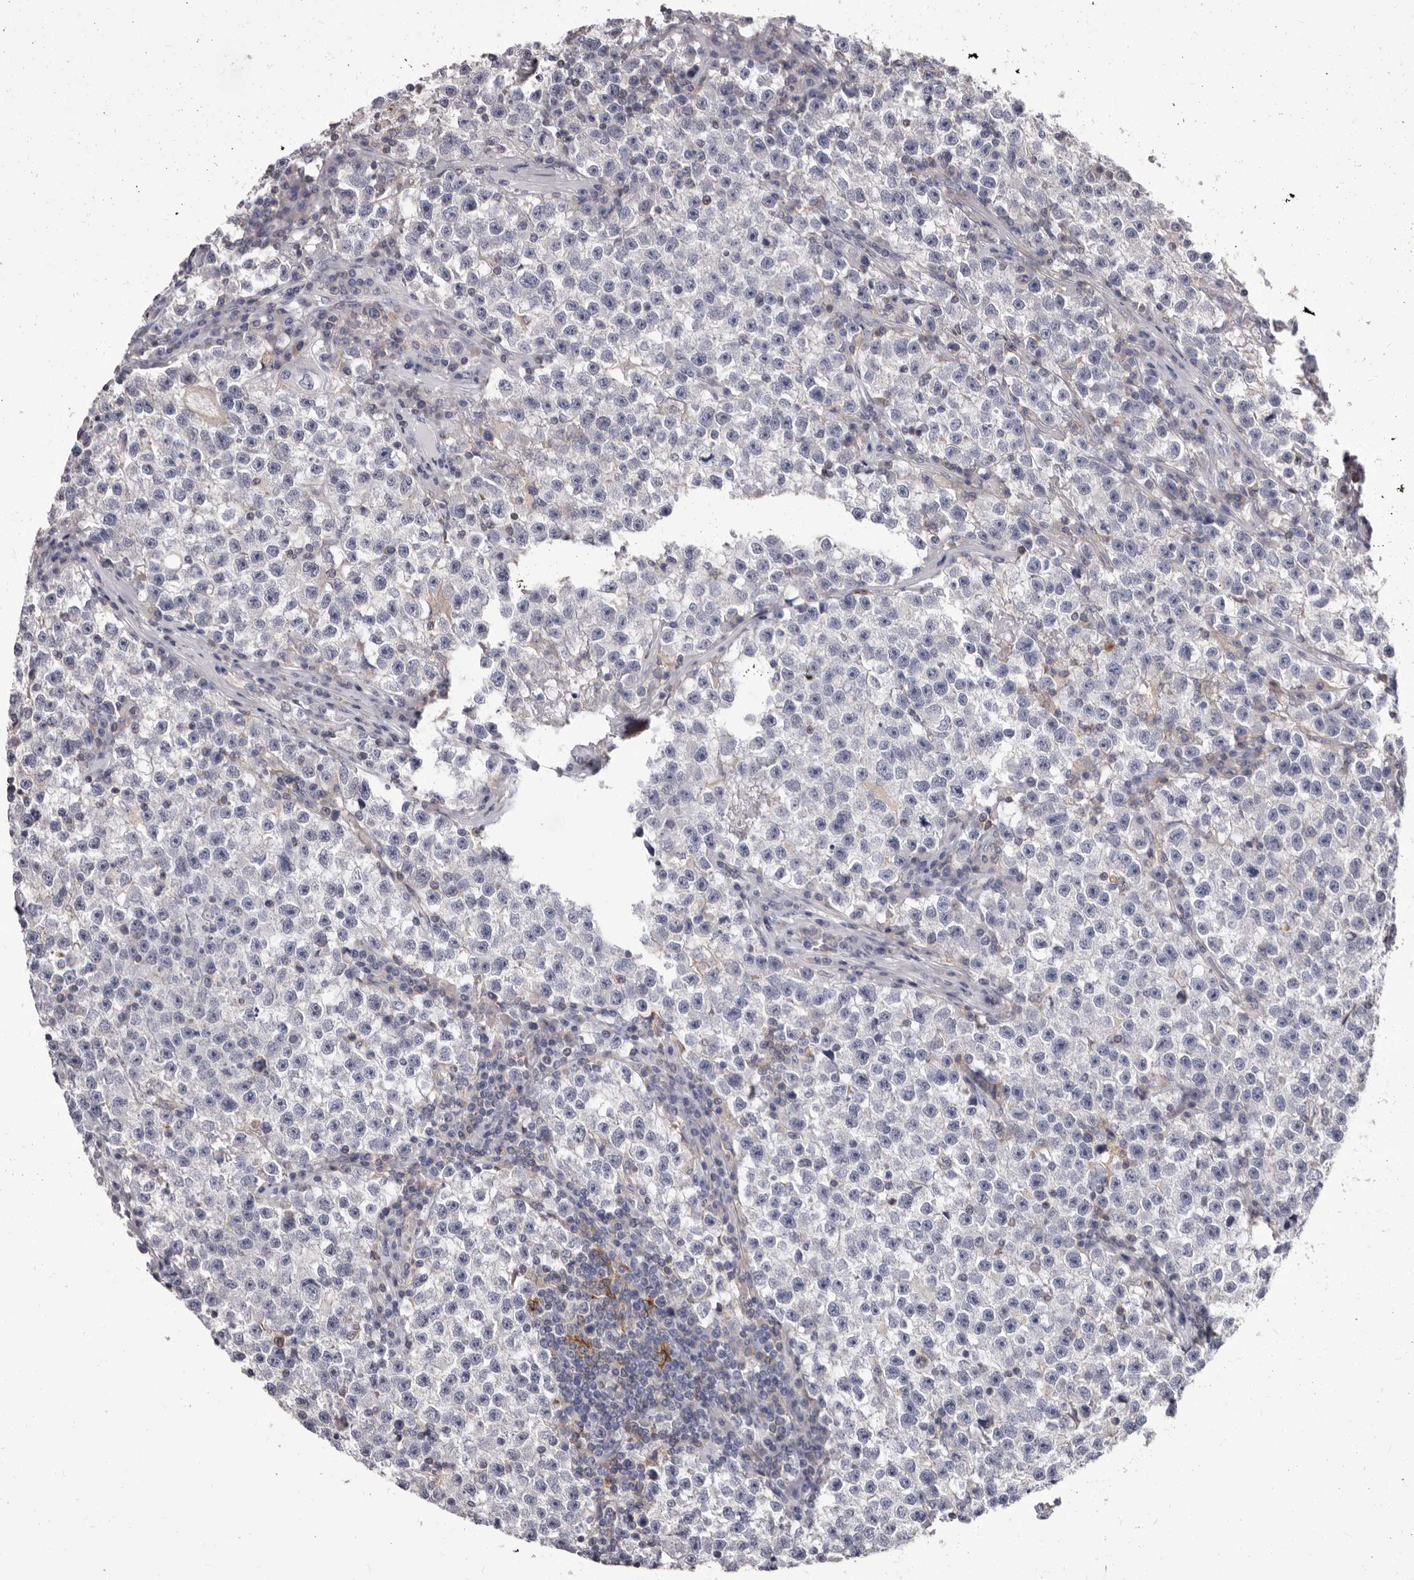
{"staining": {"intensity": "weak", "quantity": "<25%", "location": "cytoplasmic/membranous"}, "tissue": "testis cancer", "cell_type": "Tumor cells", "image_type": "cancer", "snomed": [{"axis": "morphology", "description": "Seminoma, NOS"}, {"axis": "topography", "description": "Testis"}], "caption": "Immunohistochemistry (IHC) image of human testis cancer stained for a protein (brown), which exhibits no positivity in tumor cells. (IHC, brightfield microscopy, high magnification).", "gene": "NIBAN1", "patient": {"sex": "male", "age": 22}}